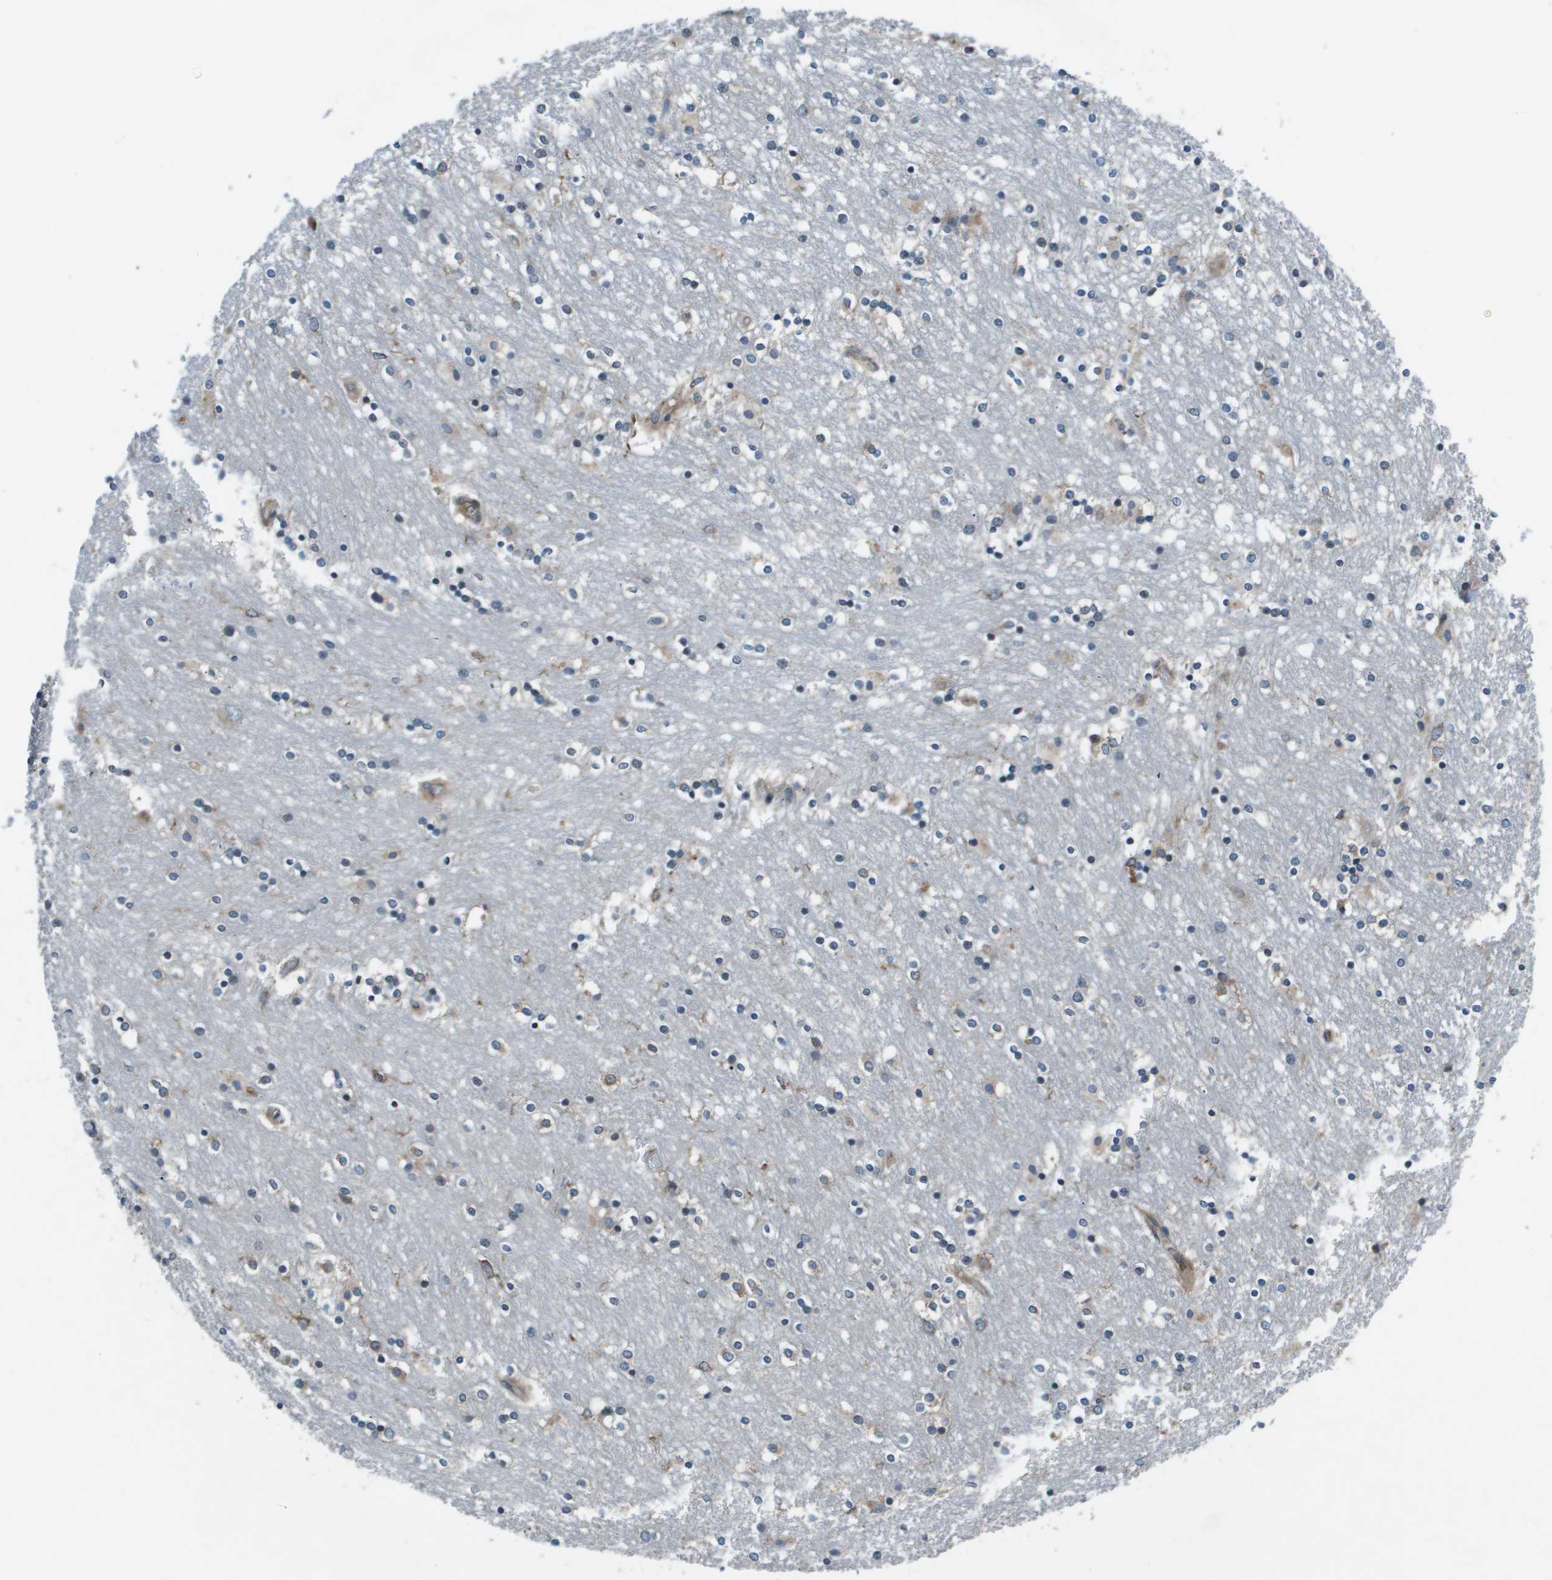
{"staining": {"intensity": "moderate", "quantity": "25%-75%", "location": "cytoplasmic/membranous"}, "tissue": "caudate", "cell_type": "Glial cells", "image_type": "normal", "snomed": [{"axis": "morphology", "description": "Normal tissue, NOS"}, {"axis": "topography", "description": "Lateral ventricle wall"}], "caption": "A brown stain shows moderate cytoplasmic/membranous positivity of a protein in glial cells of benign caudate.", "gene": "EIF3B", "patient": {"sex": "female", "age": 54}}